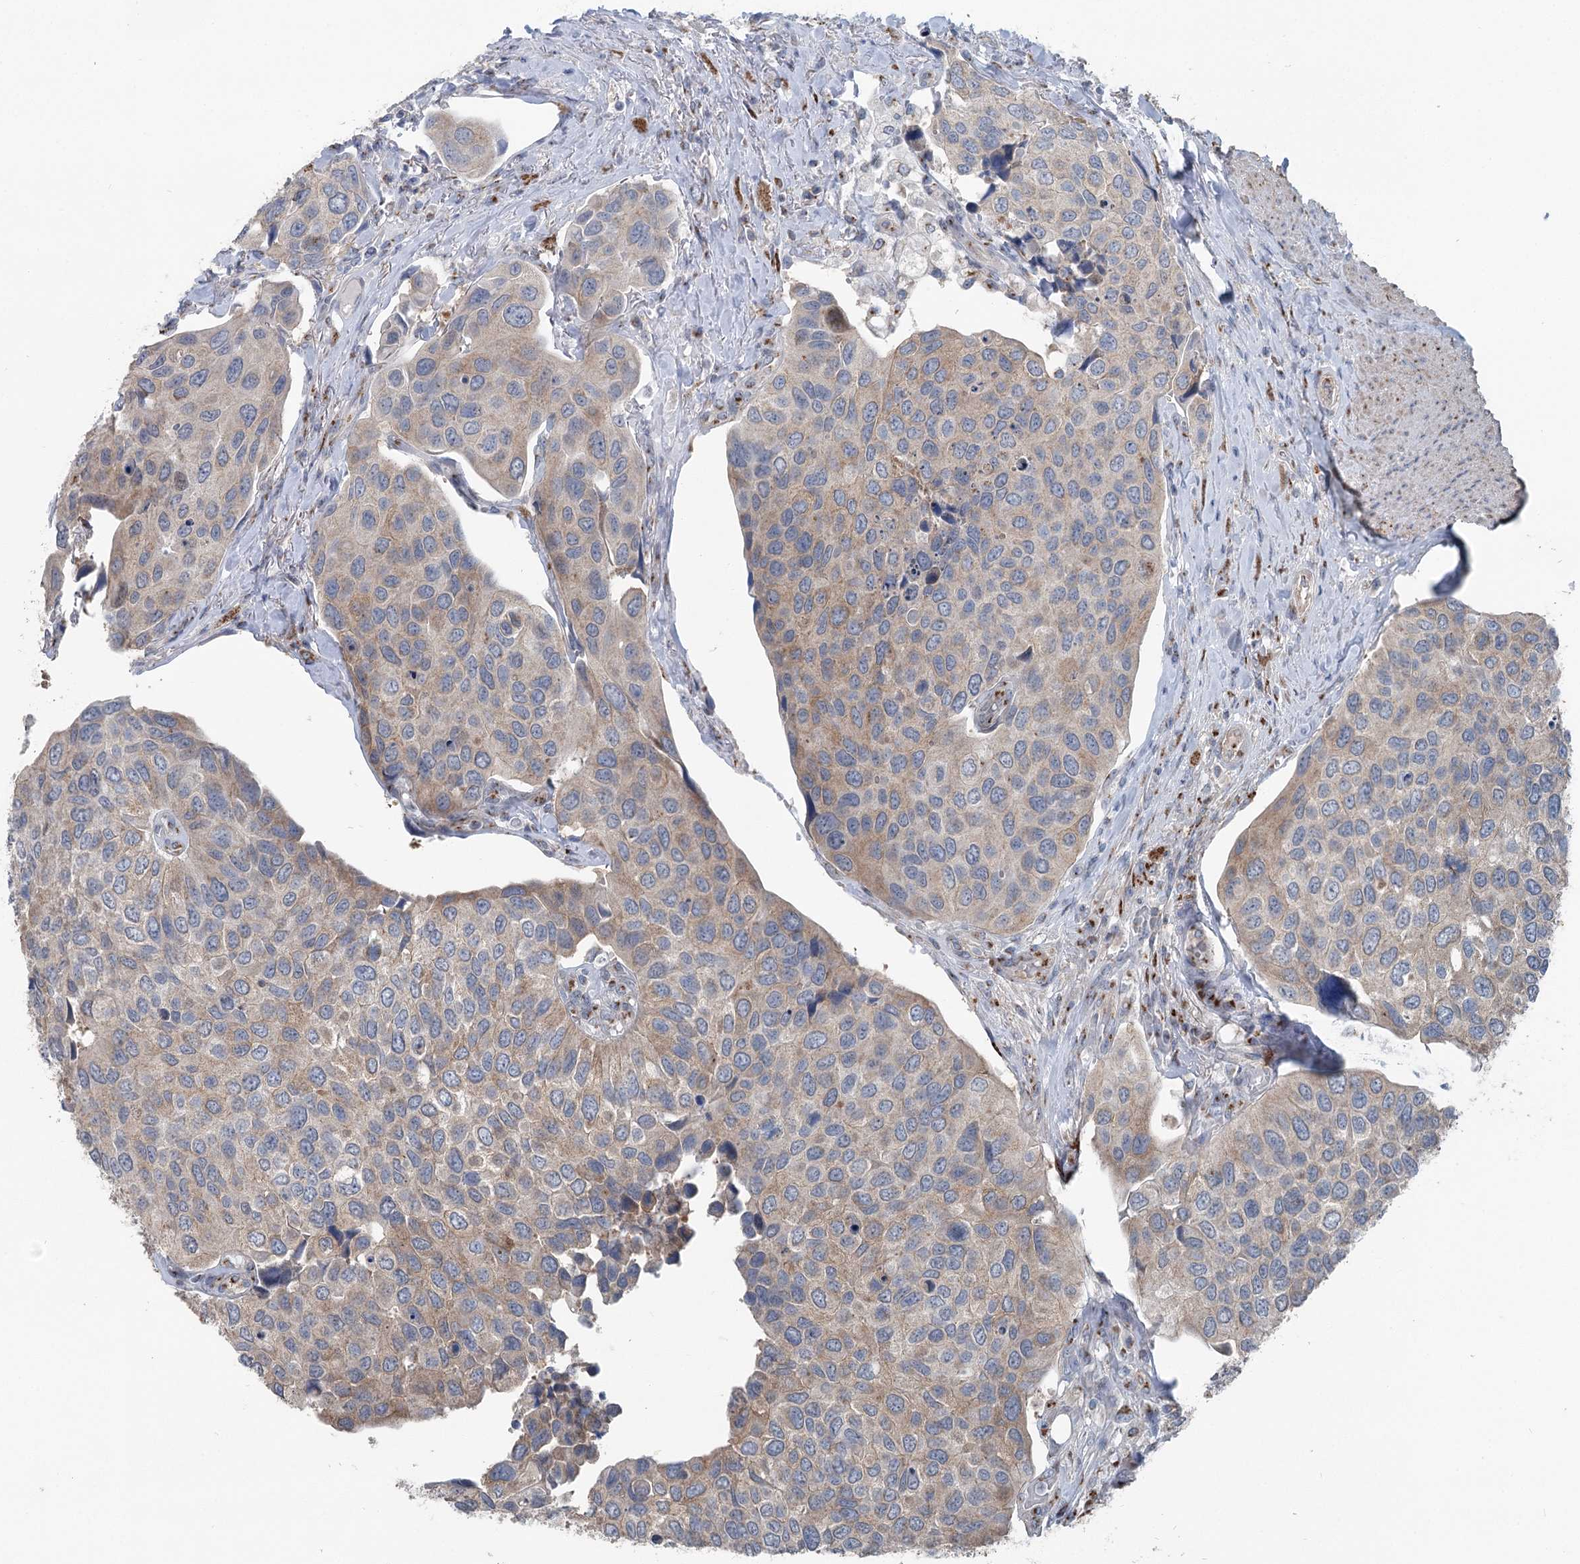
{"staining": {"intensity": "weak", "quantity": "25%-75%", "location": "cytoplasmic/membranous"}, "tissue": "urothelial cancer", "cell_type": "Tumor cells", "image_type": "cancer", "snomed": [{"axis": "morphology", "description": "Urothelial carcinoma, High grade"}, {"axis": "topography", "description": "Urinary bladder"}], "caption": "DAB immunohistochemical staining of urothelial carcinoma (high-grade) reveals weak cytoplasmic/membranous protein staining in approximately 25%-75% of tumor cells.", "gene": "ITIH5", "patient": {"sex": "male", "age": 74}}